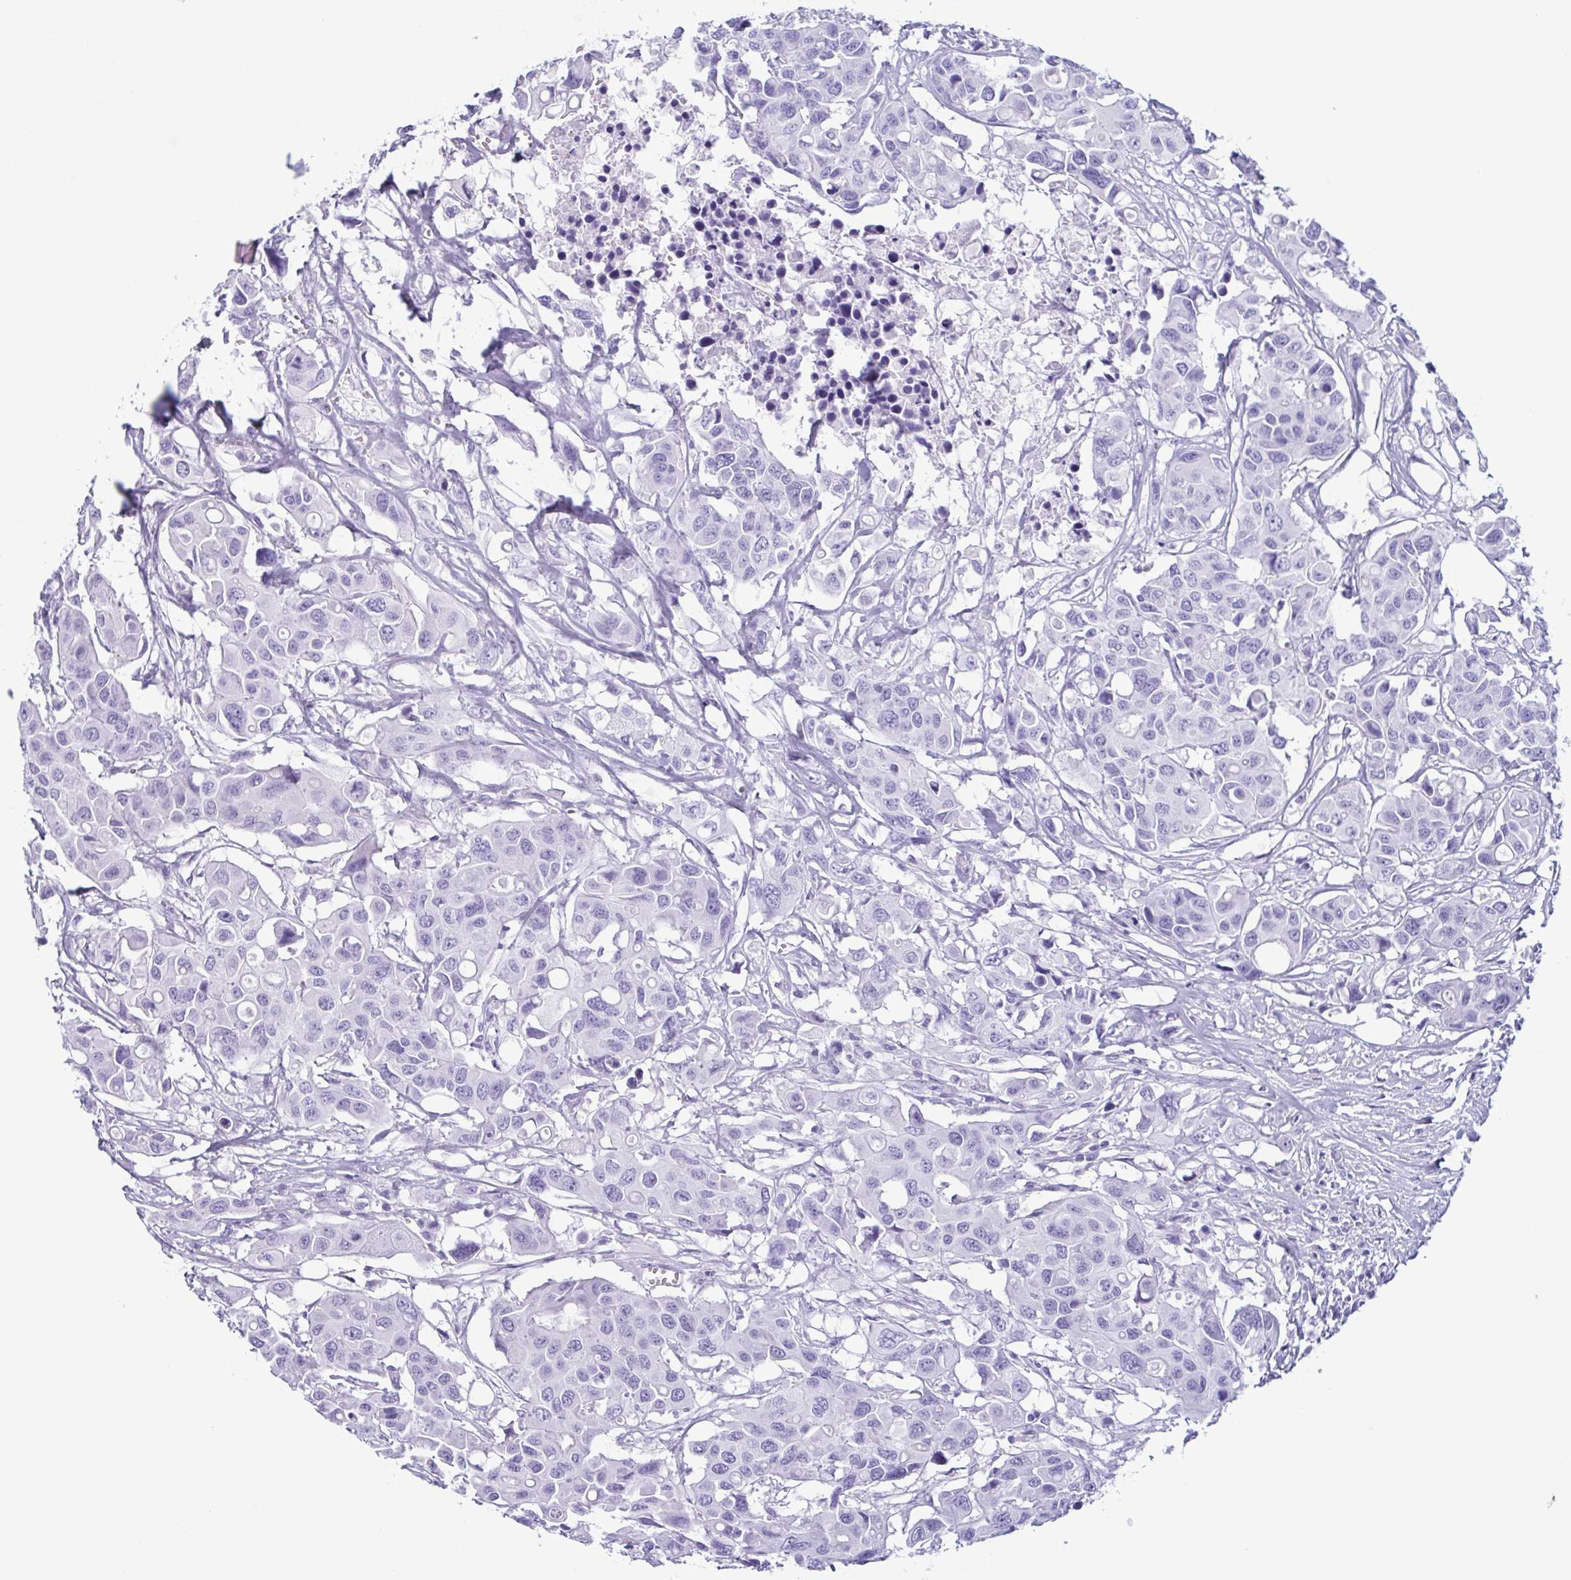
{"staining": {"intensity": "negative", "quantity": "none", "location": "none"}, "tissue": "colorectal cancer", "cell_type": "Tumor cells", "image_type": "cancer", "snomed": [{"axis": "morphology", "description": "Adenocarcinoma, NOS"}, {"axis": "topography", "description": "Colon"}], "caption": "High power microscopy photomicrograph of an immunohistochemistry histopathology image of colorectal cancer (adenocarcinoma), revealing no significant positivity in tumor cells.", "gene": "LTF", "patient": {"sex": "male", "age": 77}}